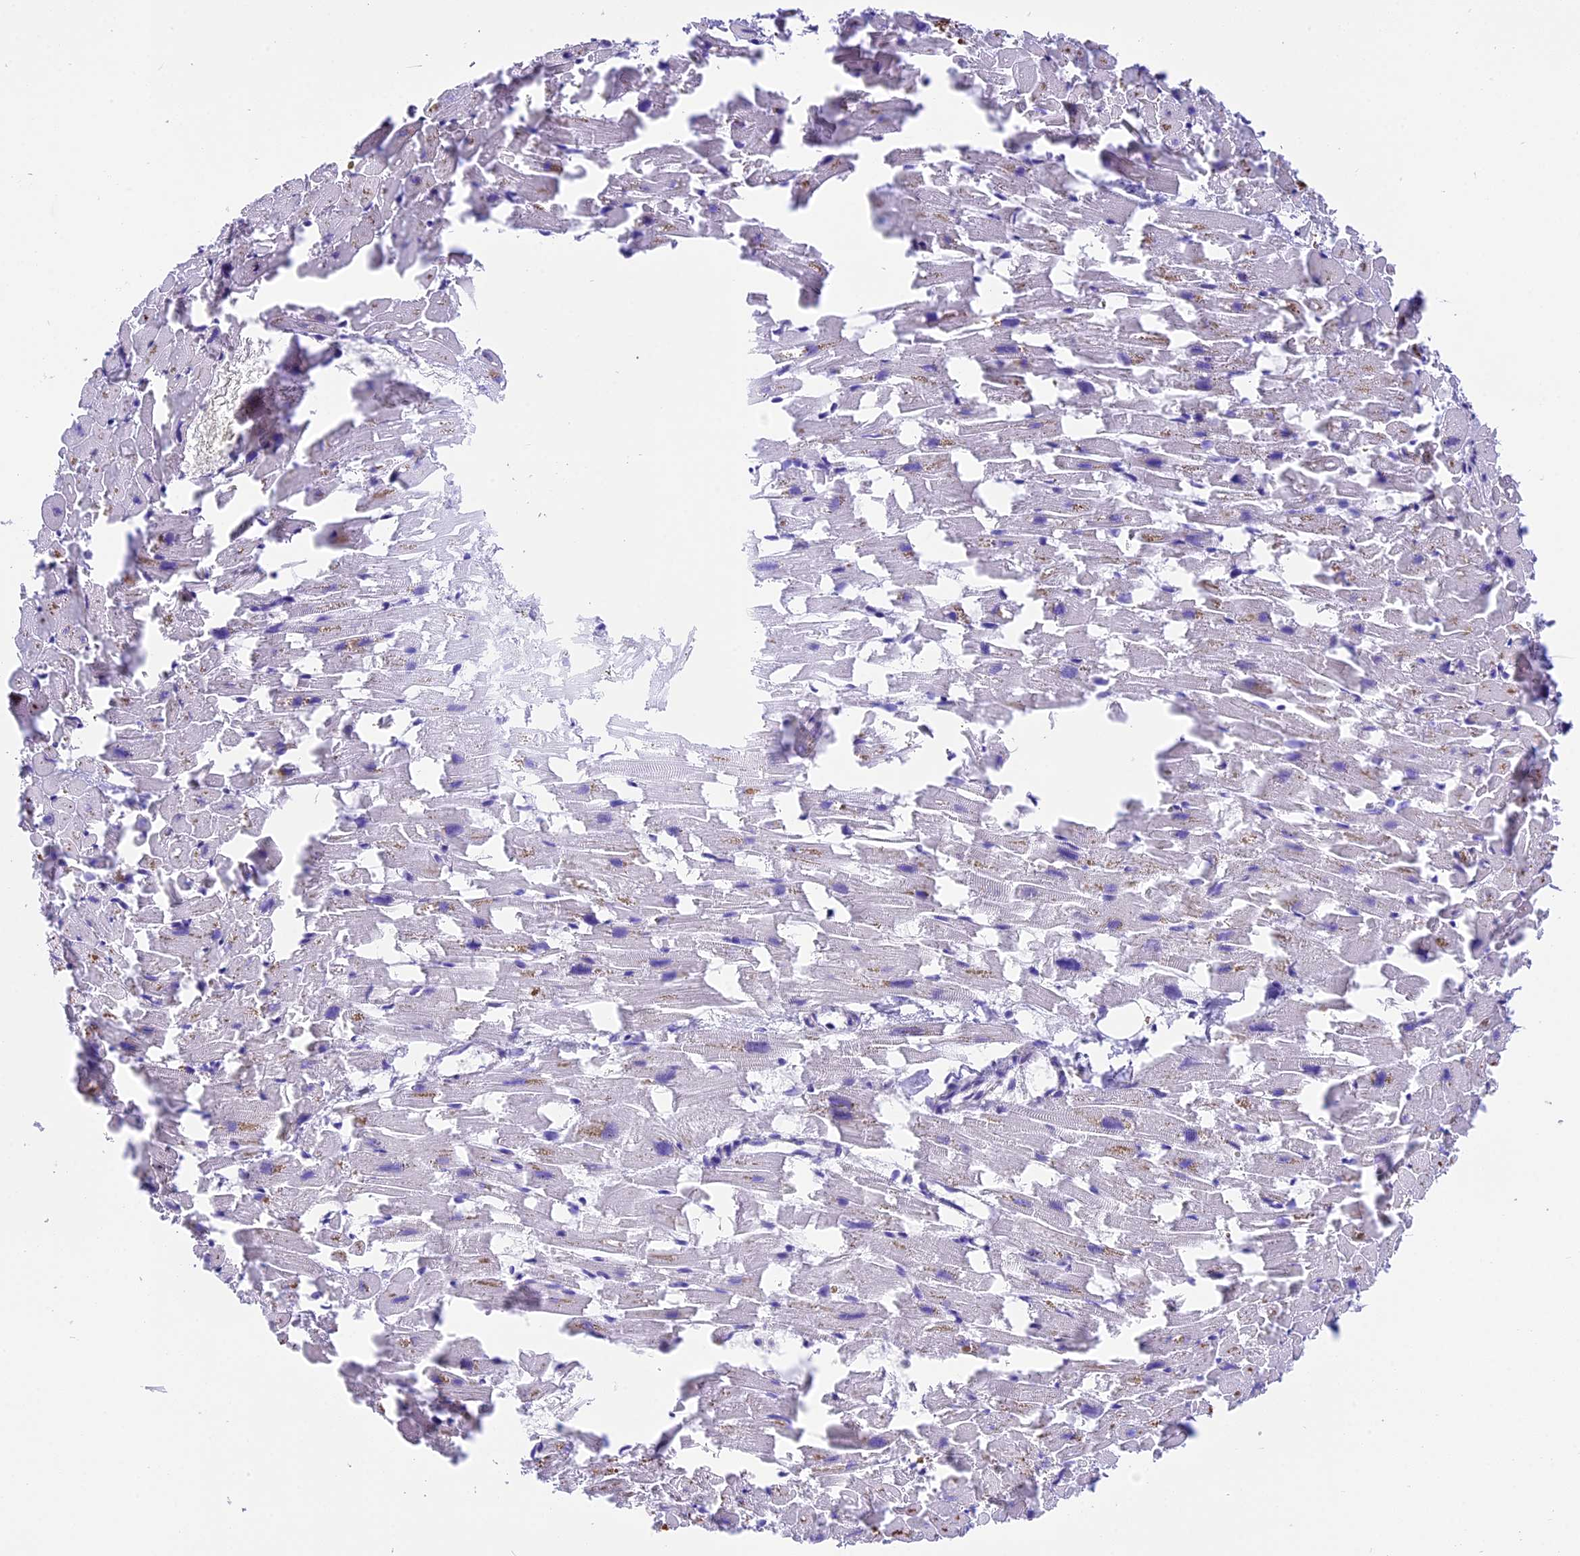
{"staining": {"intensity": "weak", "quantity": "<25%", "location": "cytoplasmic/membranous"}, "tissue": "heart muscle", "cell_type": "Cardiomyocytes", "image_type": "normal", "snomed": [{"axis": "morphology", "description": "Normal tissue, NOS"}, {"axis": "topography", "description": "Heart"}], "caption": "Benign heart muscle was stained to show a protein in brown. There is no significant positivity in cardiomyocytes. (Immunohistochemistry, brightfield microscopy, high magnification).", "gene": "PRR15", "patient": {"sex": "female", "age": 64}}